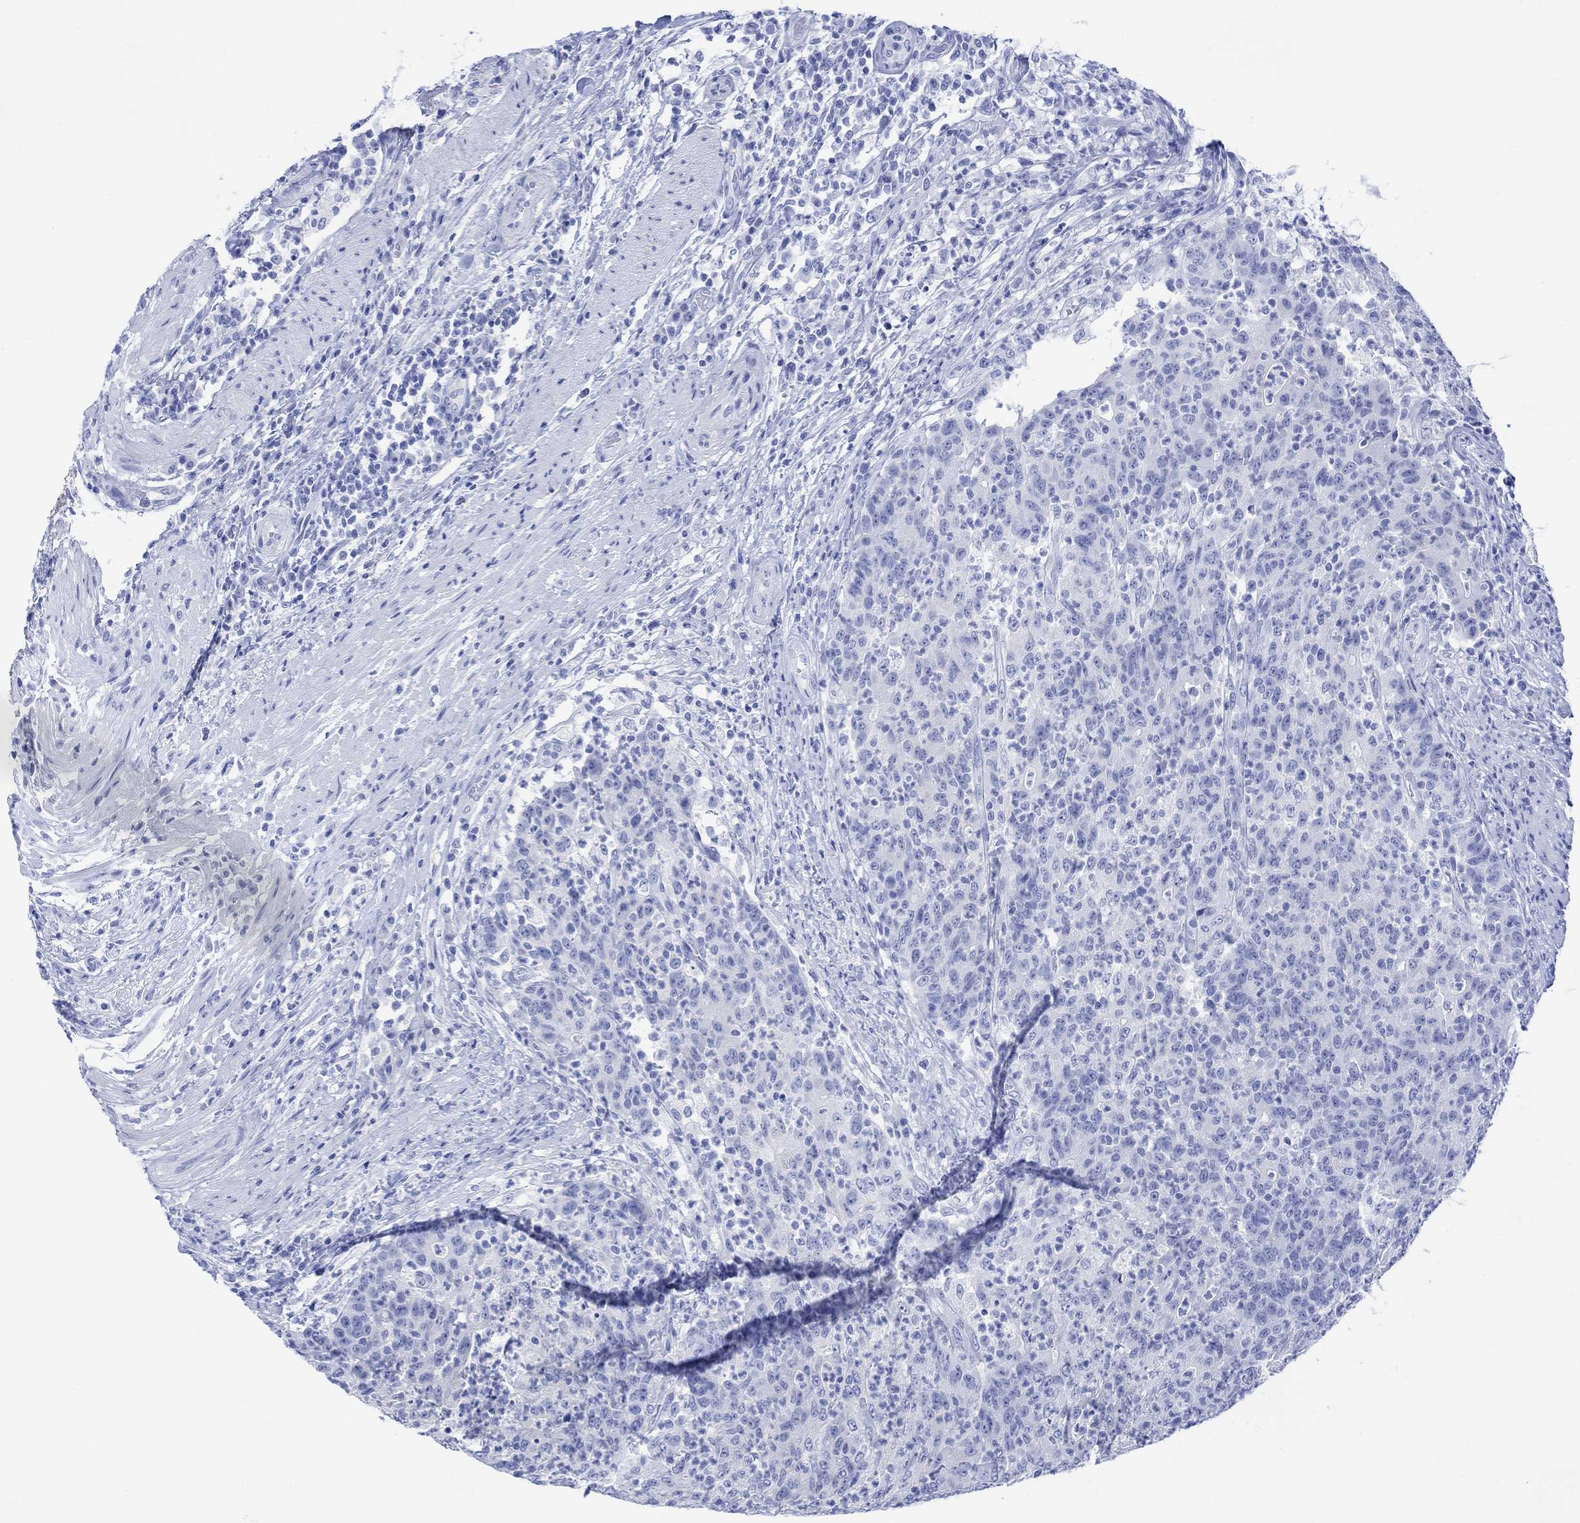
{"staining": {"intensity": "negative", "quantity": "none", "location": "none"}, "tissue": "colorectal cancer", "cell_type": "Tumor cells", "image_type": "cancer", "snomed": [{"axis": "morphology", "description": "Adenocarcinoma, NOS"}, {"axis": "topography", "description": "Colon"}], "caption": "Tumor cells show no significant protein expression in colorectal cancer (adenocarcinoma). Brightfield microscopy of IHC stained with DAB (brown) and hematoxylin (blue), captured at high magnification.", "gene": "CELF4", "patient": {"sex": "male", "age": 70}}